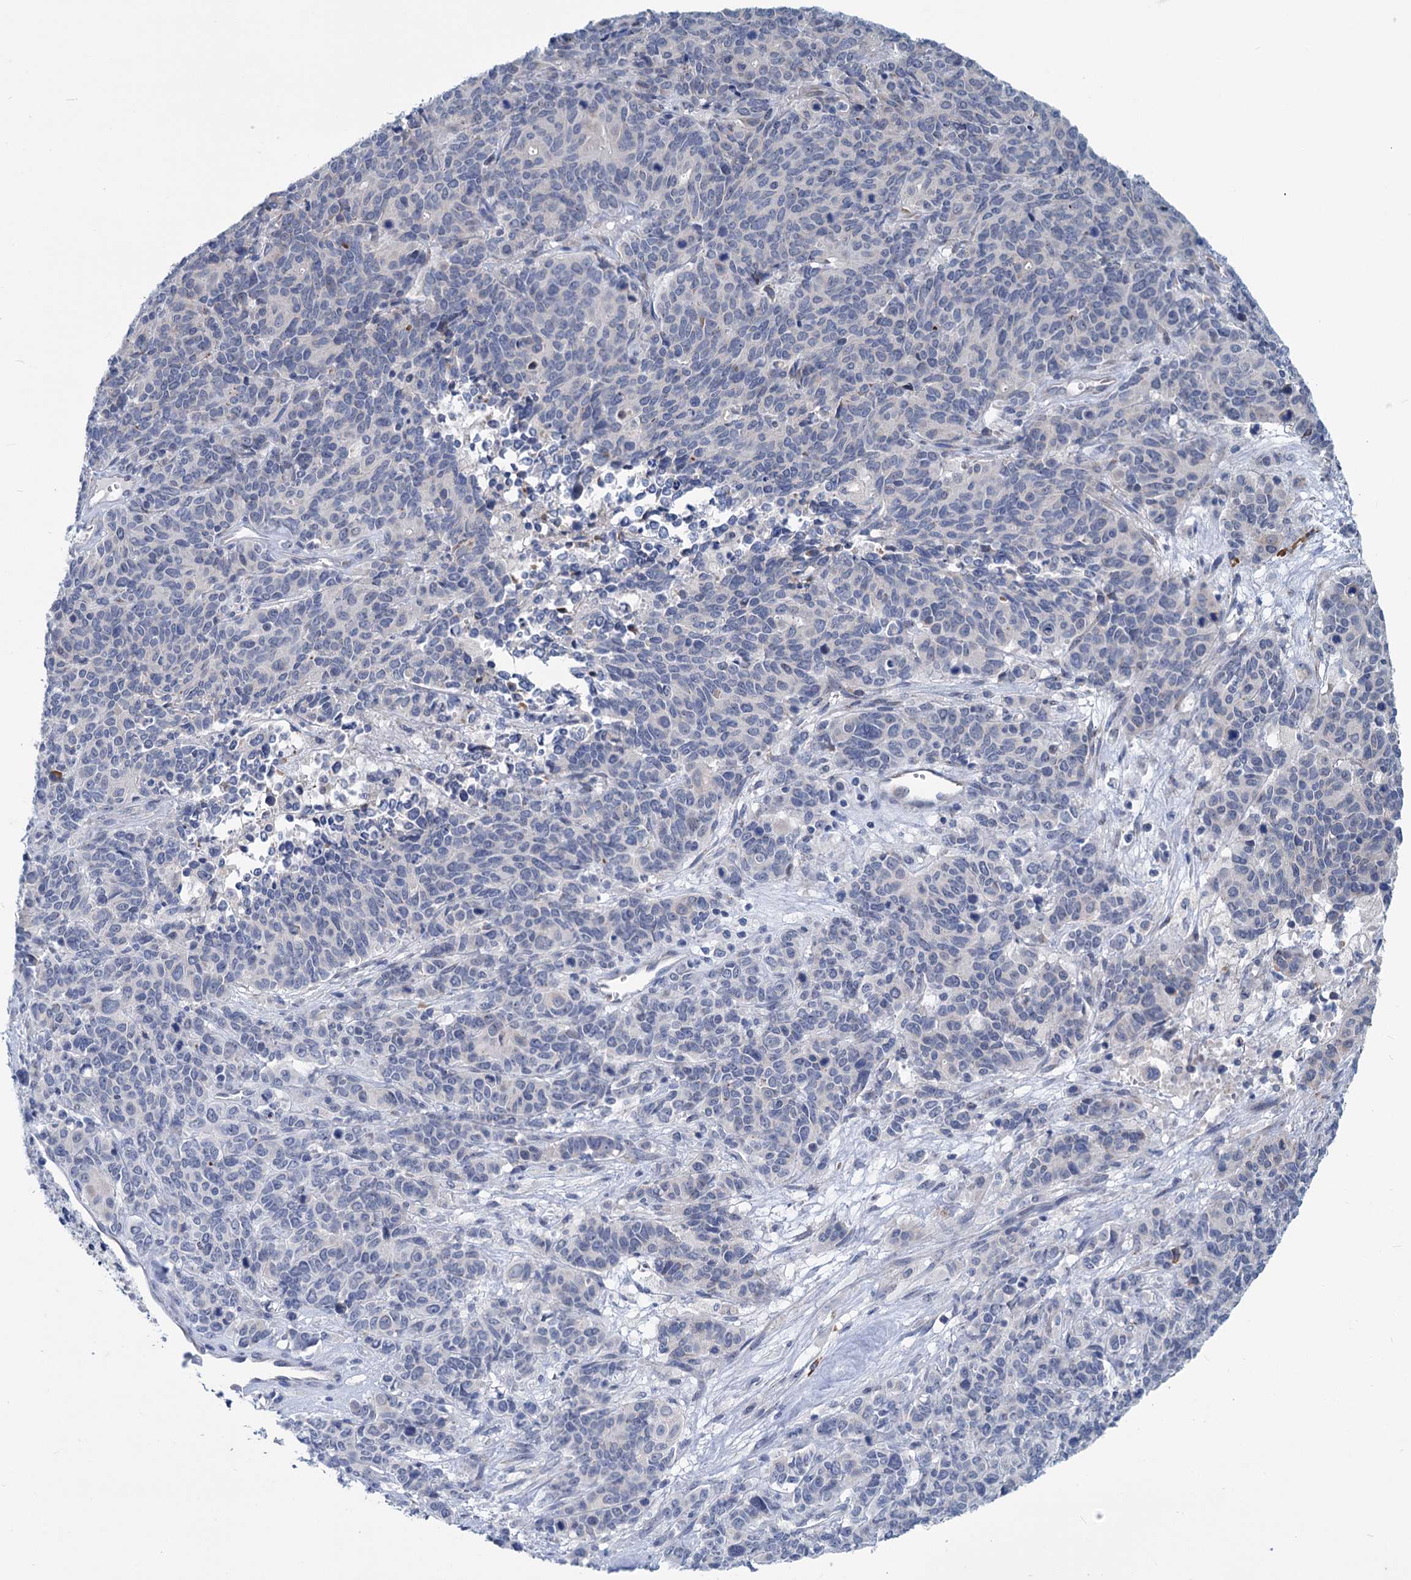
{"staining": {"intensity": "negative", "quantity": "none", "location": "none"}, "tissue": "cervical cancer", "cell_type": "Tumor cells", "image_type": "cancer", "snomed": [{"axis": "morphology", "description": "Squamous cell carcinoma, NOS"}, {"axis": "topography", "description": "Cervix"}], "caption": "Immunohistochemistry micrograph of cervical cancer stained for a protein (brown), which demonstrates no expression in tumor cells.", "gene": "NEU3", "patient": {"sex": "female", "age": 60}}